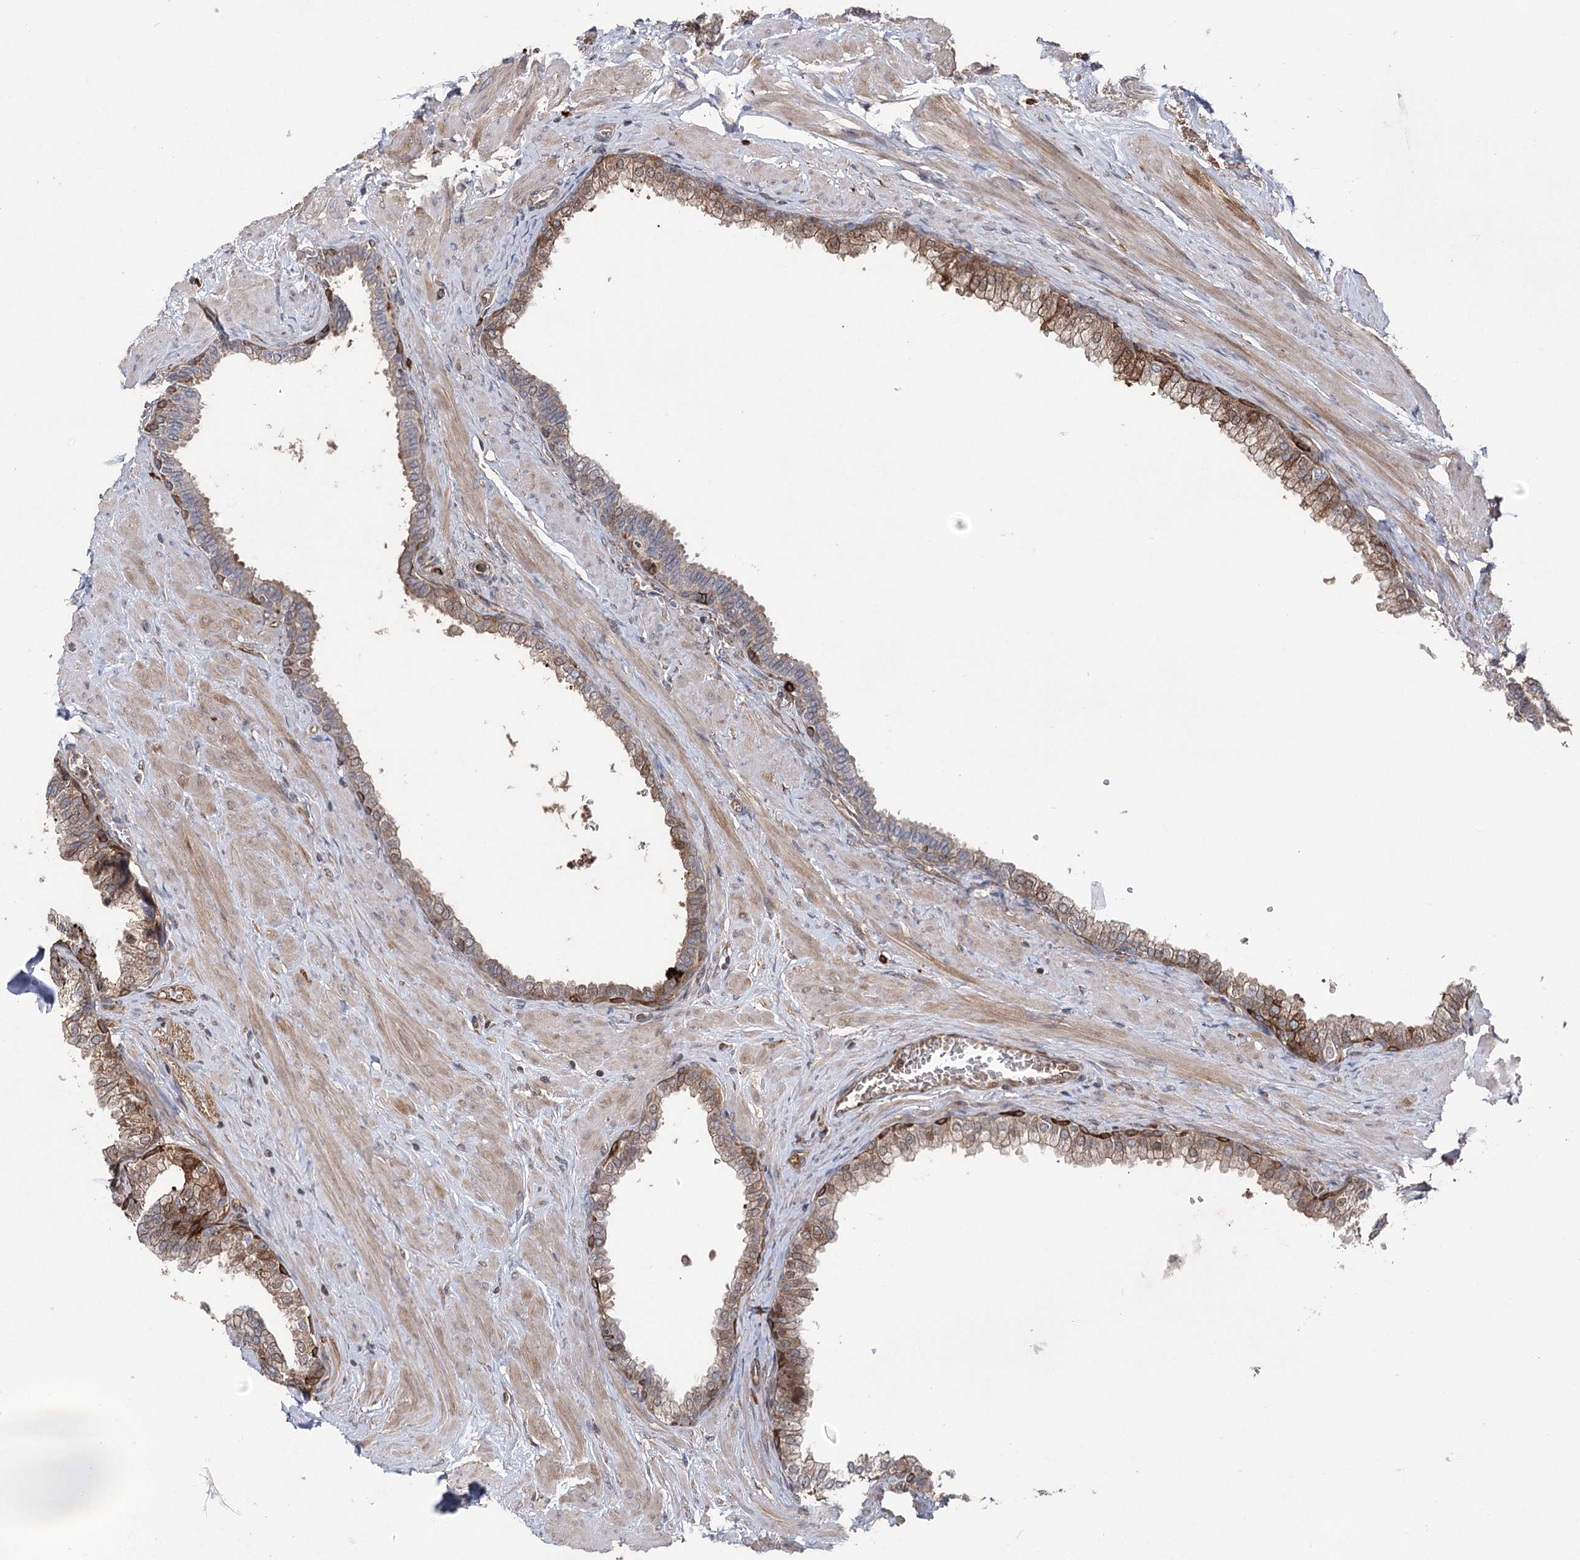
{"staining": {"intensity": "moderate", "quantity": "25%-75%", "location": "cytoplasmic/membranous"}, "tissue": "prostate", "cell_type": "Glandular cells", "image_type": "normal", "snomed": [{"axis": "morphology", "description": "Normal tissue, NOS"}, {"axis": "morphology", "description": "Urothelial carcinoma, Low grade"}, {"axis": "topography", "description": "Urinary bladder"}, {"axis": "topography", "description": "Prostate"}], "caption": "Immunohistochemical staining of unremarkable prostate demonstrates 25%-75% levels of moderate cytoplasmic/membranous protein positivity in about 25%-75% of glandular cells.", "gene": "OTUD1", "patient": {"sex": "male", "age": 60}}